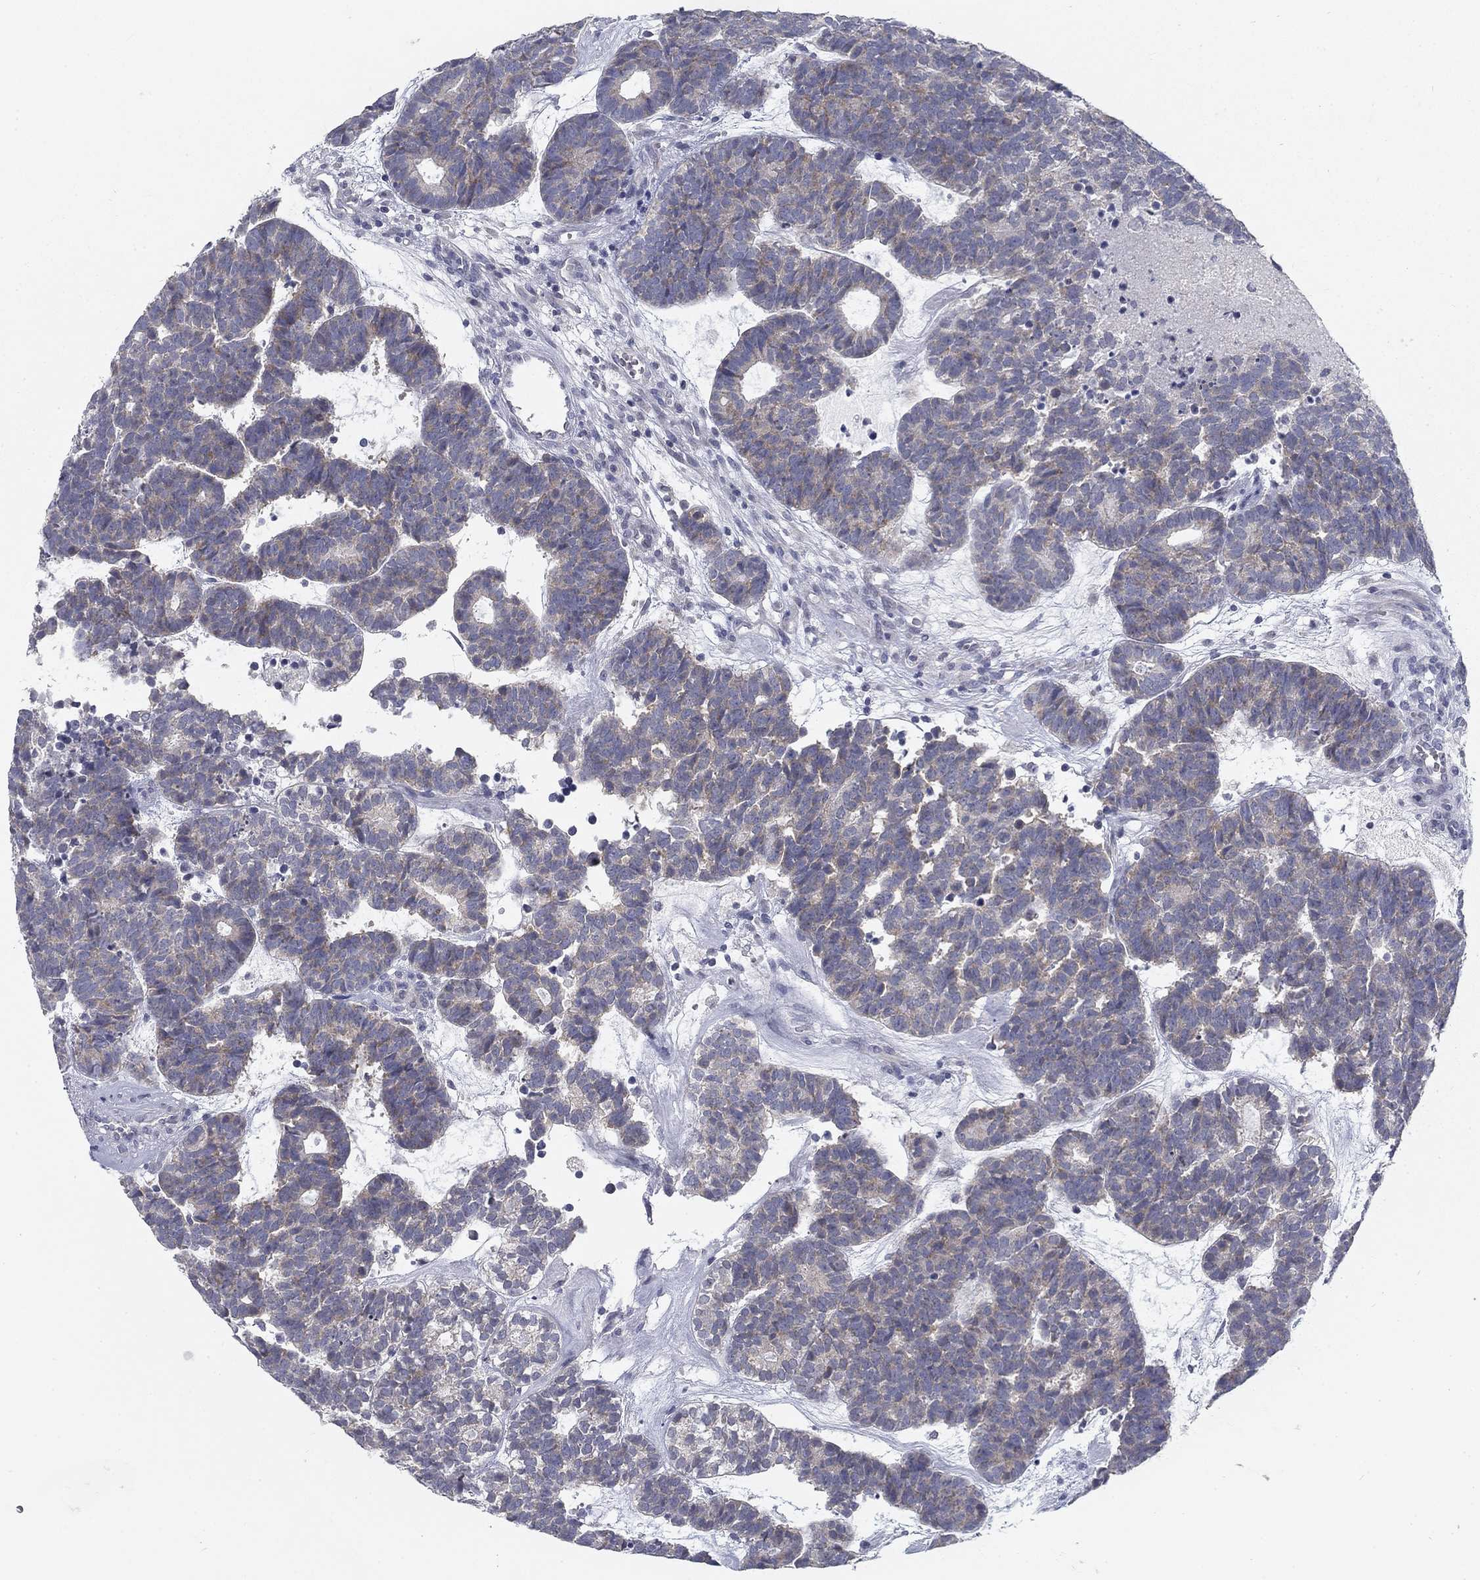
{"staining": {"intensity": "weak", "quantity": "25%-75%", "location": "cytoplasmic/membranous"}, "tissue": "head and neck cancer", "cell_type": "Tumor cells", "image_type": "cancer", "snomed": [{"axis": "morphology", "description": "Adenocarcinoma, NOS"}, {"axis": "topography", "description": "Head-Neck"}], "caption": "DAB immunohistochemical staining of human adenocarcinoma (head and neck) demonstrates weak cytoplasmic/membranous protein expression in about 25%-75% of tumor cells.", "gene": "ATP1A3", "patient": {"sex": "female", "age": 81}}